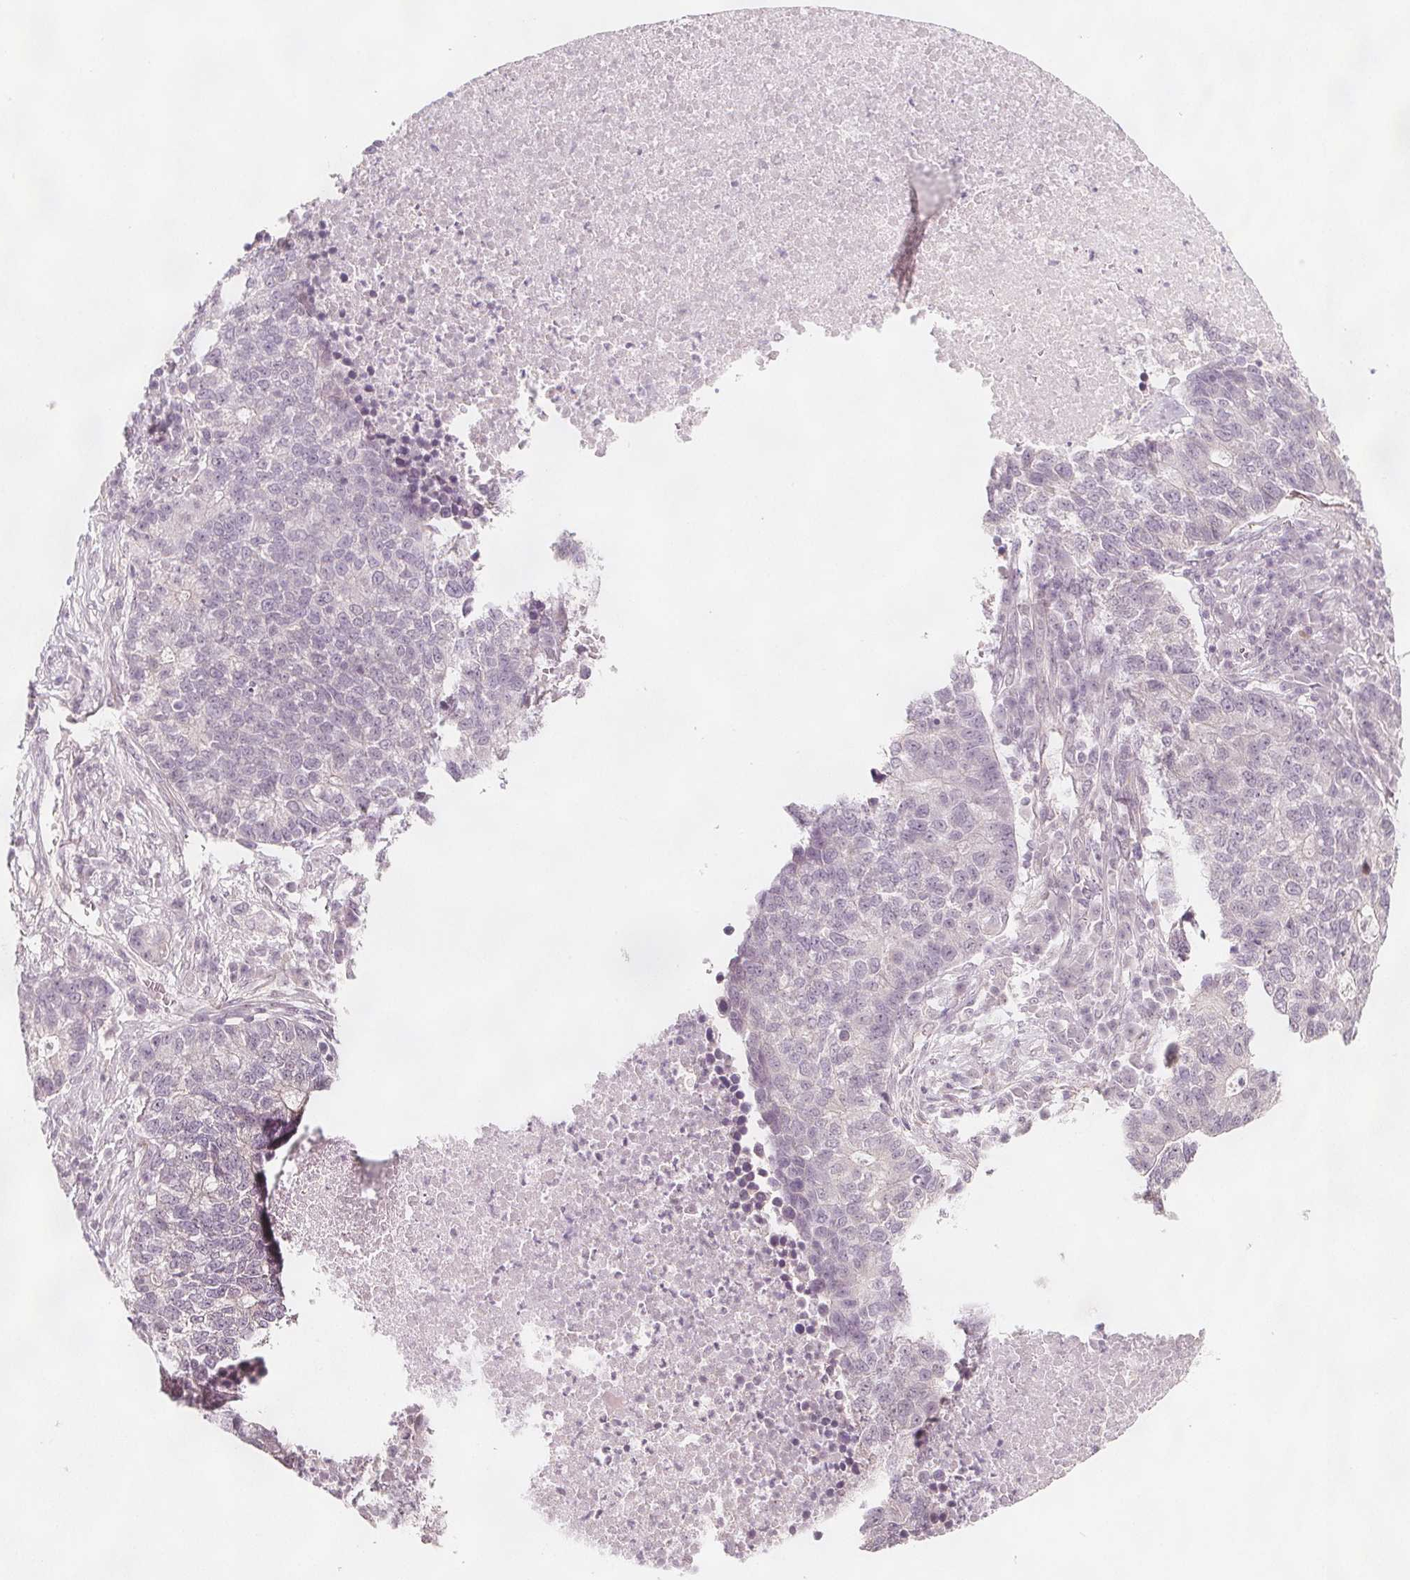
{"staining": {"intensity": "negative", "quantity": "none", "location": "none"}, "tissue": "lung cancer", "cell_type": "Tumor cells", "image_type": "cancer", "snomed": [{"axis": "morphology", "description": "Adenocarcinoma, NOS"}, {"axis": "topography", "description": "Lung"}], "caption": "Immunohistochemical staining of lung cancer (adenocarcinoma) demonstrates no significant staining in tumor cells.", "gene": "C1orf167", "patient": {"sex": "male", "age": 57}}